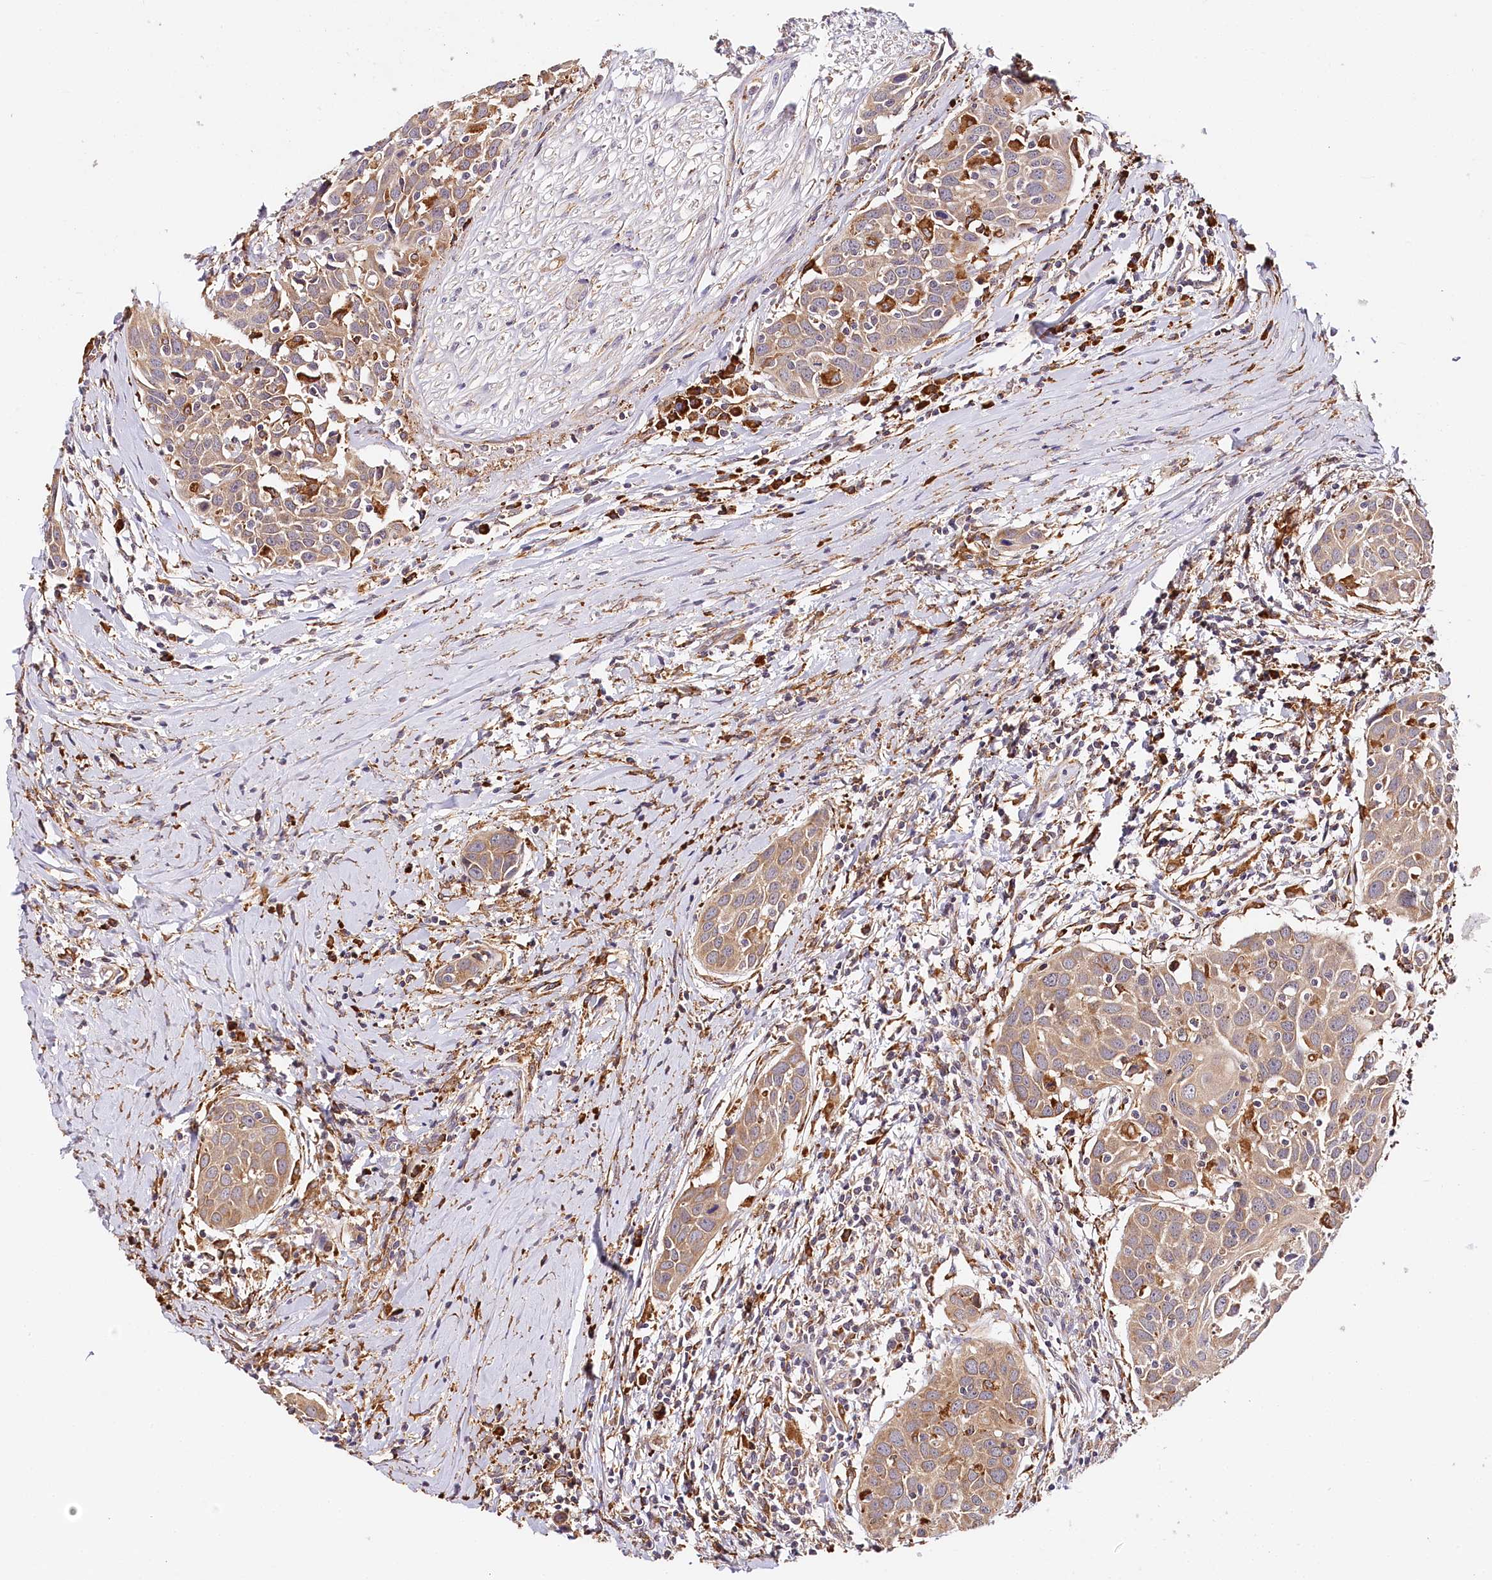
{"staining": {"intensity": "moderate", "quantity": ">75%", "location": "cytoplasmic/membranous"}, "tissue": "head and neck cancer", "cell_type": "Tumor cells", "image_type": "cancer", "snomed": [{"axis": "morphology", "description": "Squamous cell carcinoma, NOS"}, {"axis": "topography", "description": "Oral tissue"}, {"axis": "topography", "description": "Head-Neck"}], "caption": "High-magnification brightfield microscopy of head and neck squamous cell carcinoma stained with DAB (brown) and counterstained with hematoxylin (blue). tumor cells exhibit moderate cytoplasmic/membranous positivity is present in approximately>75% of cells.", "gene": "VEGFA", "patient": {"sex": "female", "age": 50}}